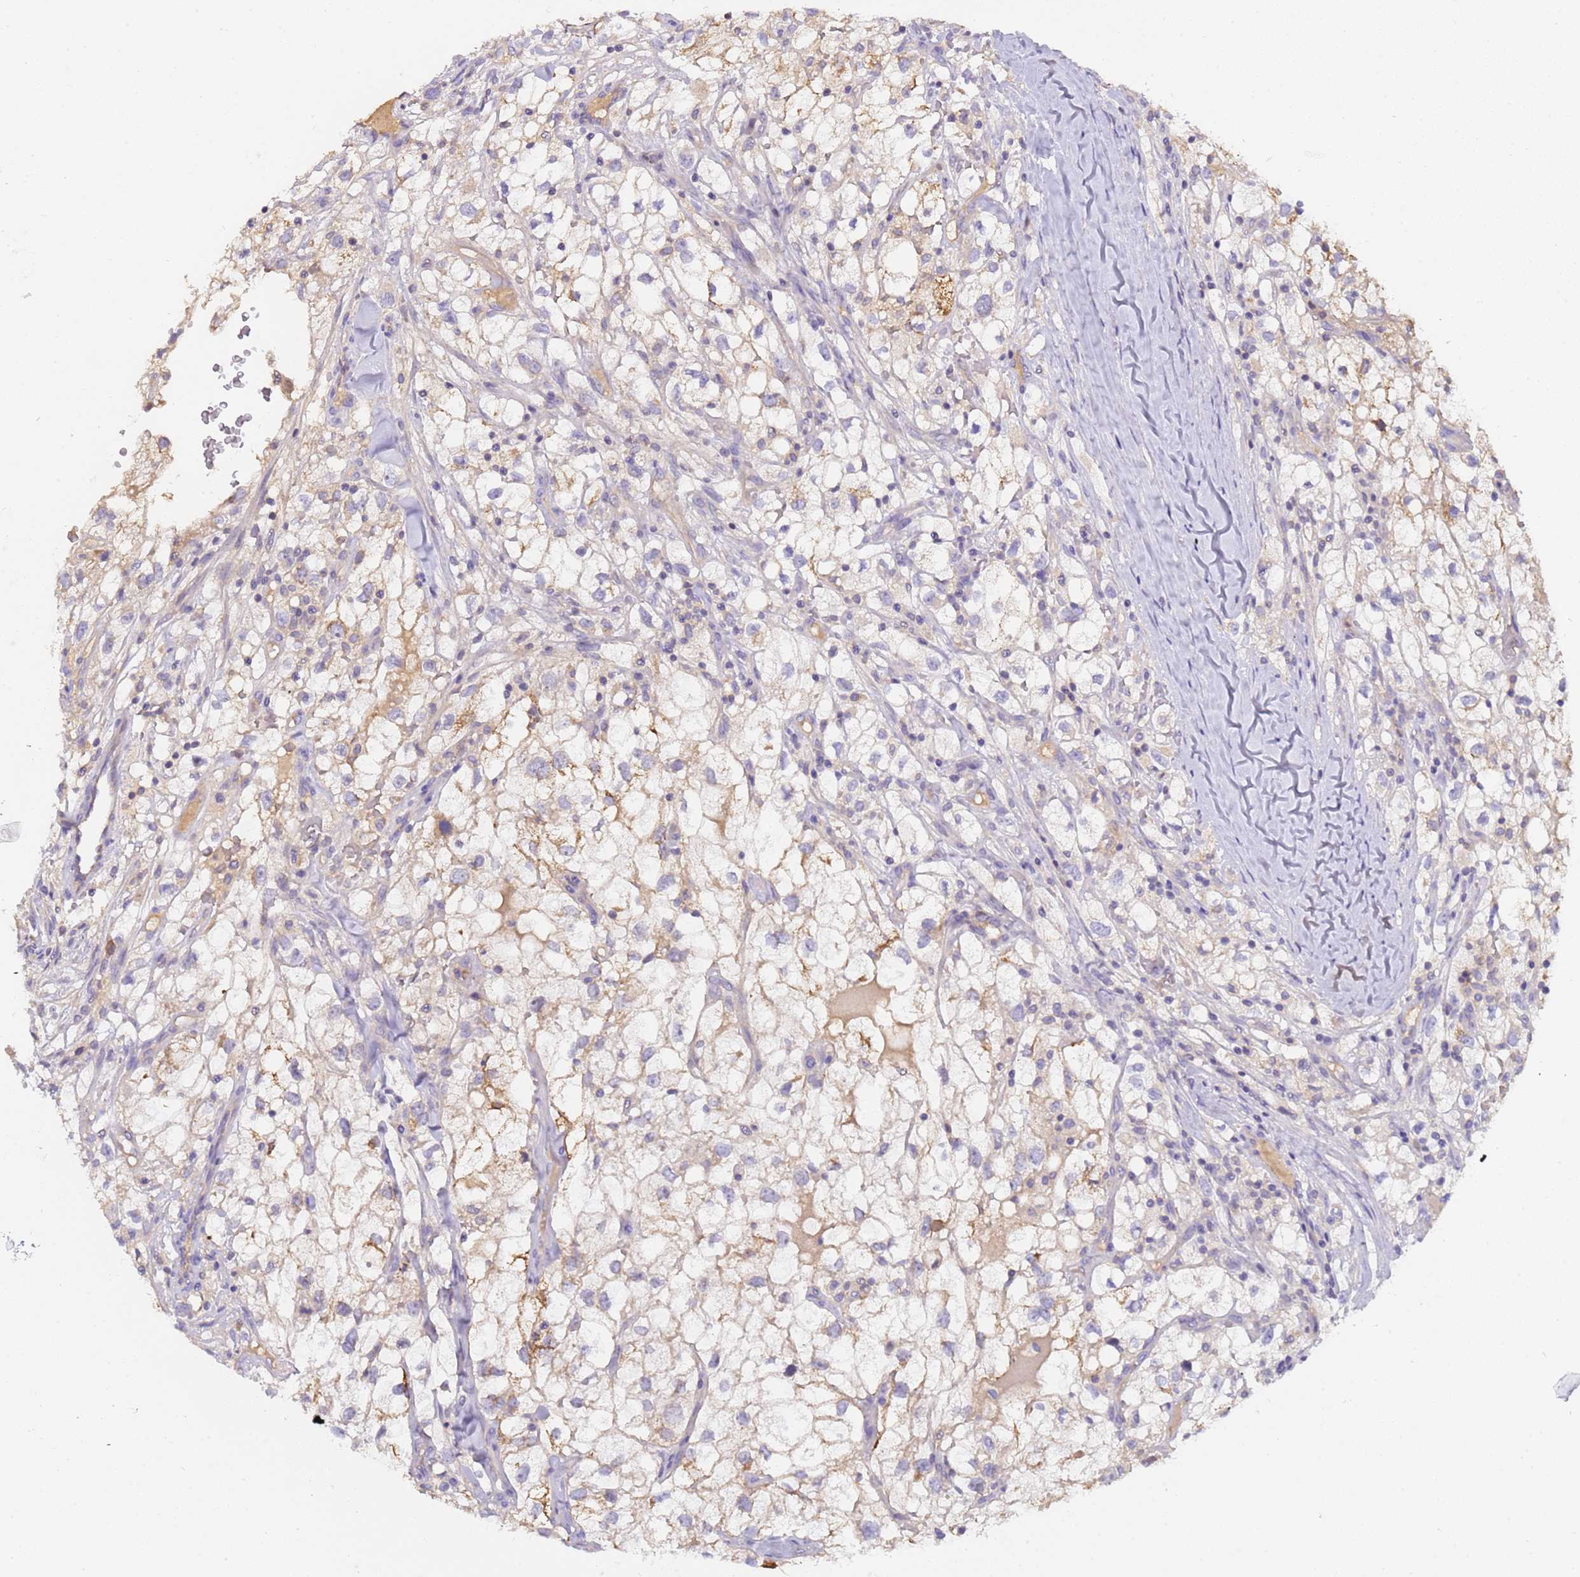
{"staining": {"intensity": "moderate", "quantity": "25%-75%", "location": "cytoplasmic/membranous"}, "tissue": "renal cancer", "cell_type": "Tumor cells", "image_type": "cancer", "snomed": [{"axis": "morphology", "description": "Adenocarcinoma, NOS"}, {"axis": "topography", "description": "Kidney"}], "caption": "Protein expression analysis of renal cancer (adenocarcinoma) displays moderate cytoplasmic/membranous positivity in approximately 25%-75% of tumor cells.", "gene": "PLCXD3", "patient": {"sex": "male", "age": 59}}